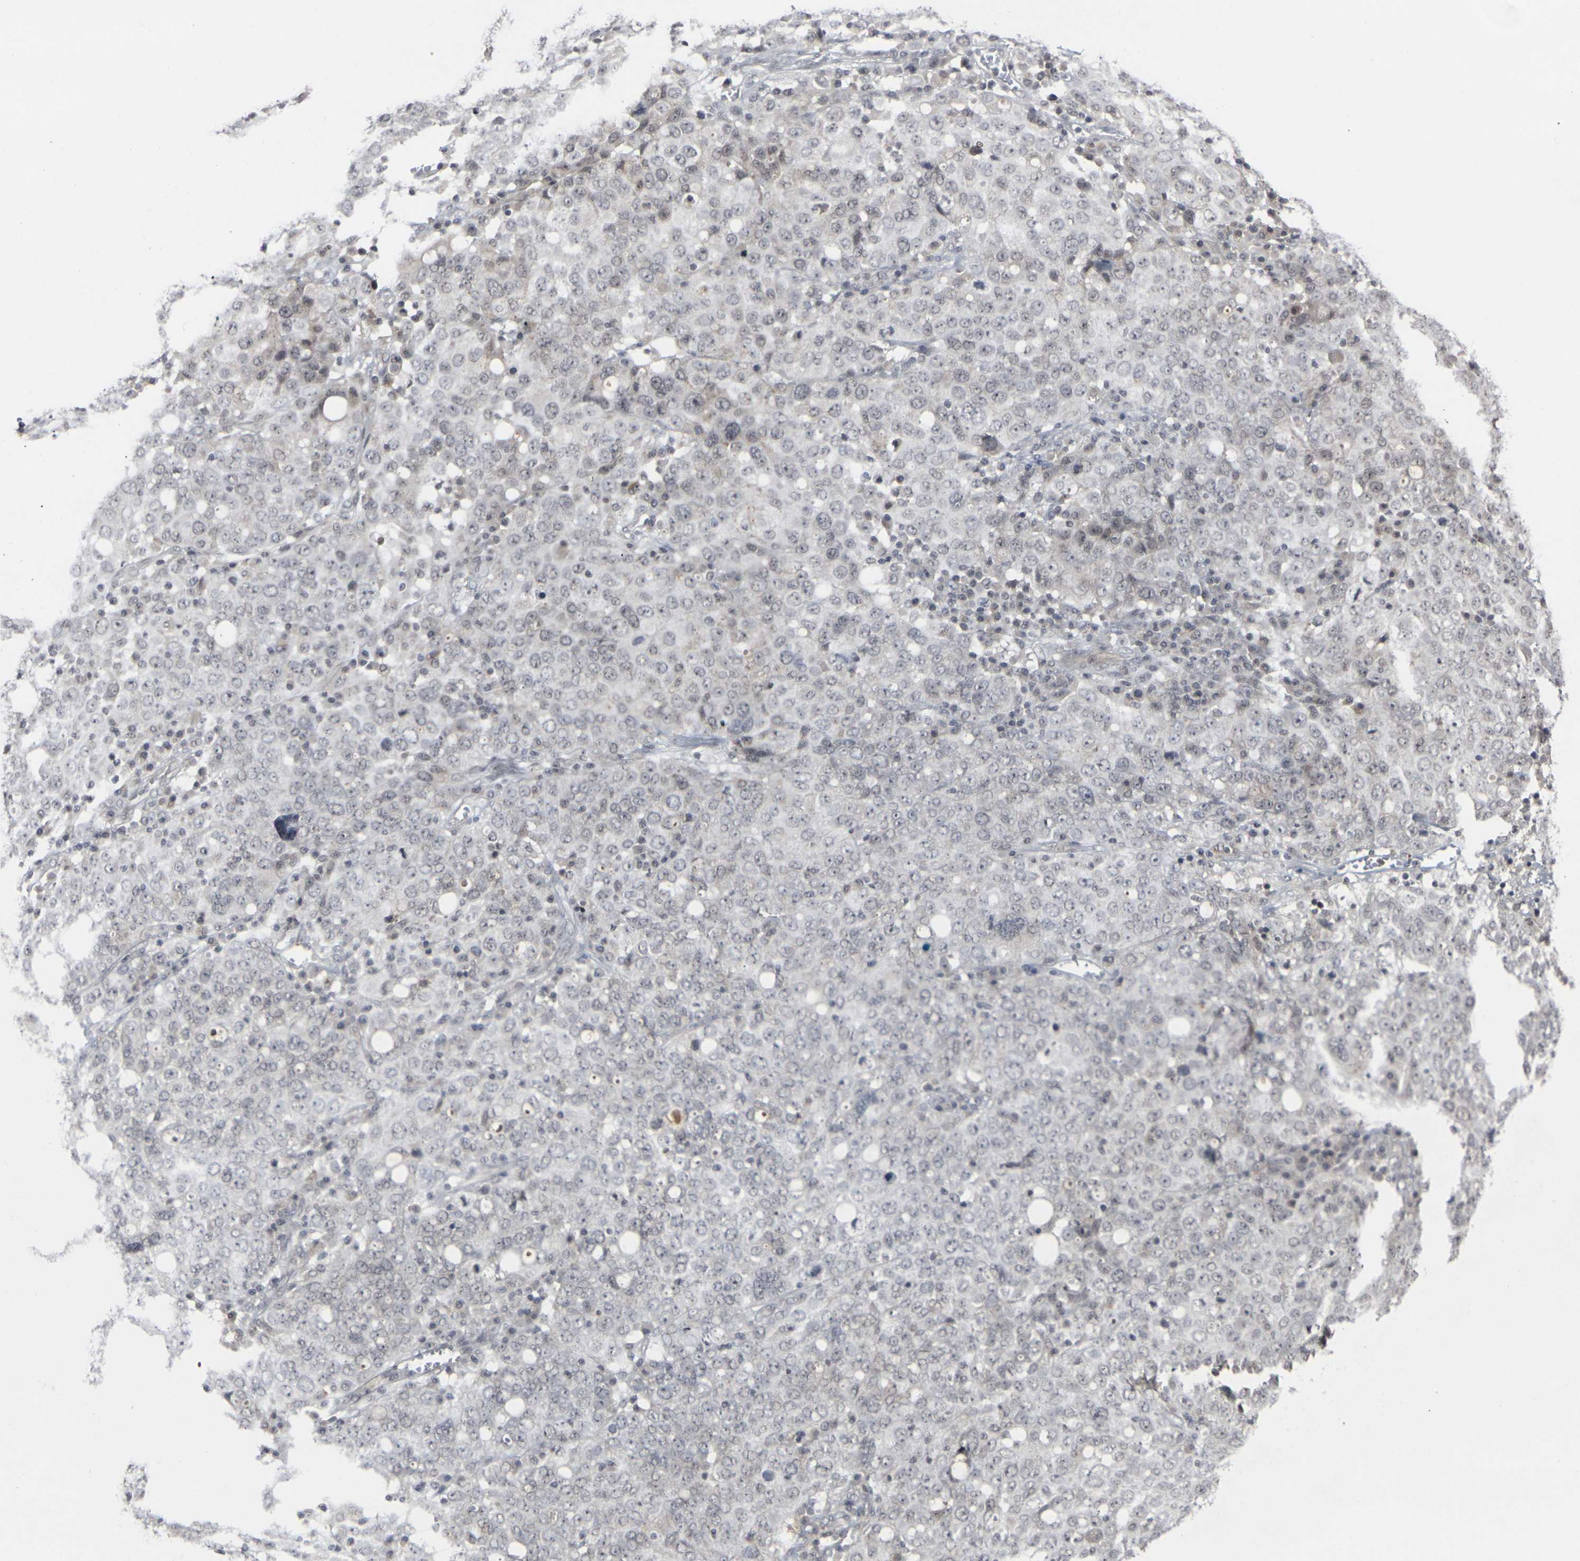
{"staining": {"intensity": "negative", "quantity": "none", "location": "none"}, "tissue": "ovarian cancer", "cell_type": "Tumor cells", "image_type": "cancer", "snomed": [{"axis": "morphology", "description": "Carcinoma, endometroid"}, {"axis": "topography", "description": "Ovary"}], "caption": "DAB immunohistochemical staining of ovarian cancer reveals no significant staining in tumor cells.", "gene": "GPR19", "patient": {"sex": "female", "age": 62}}